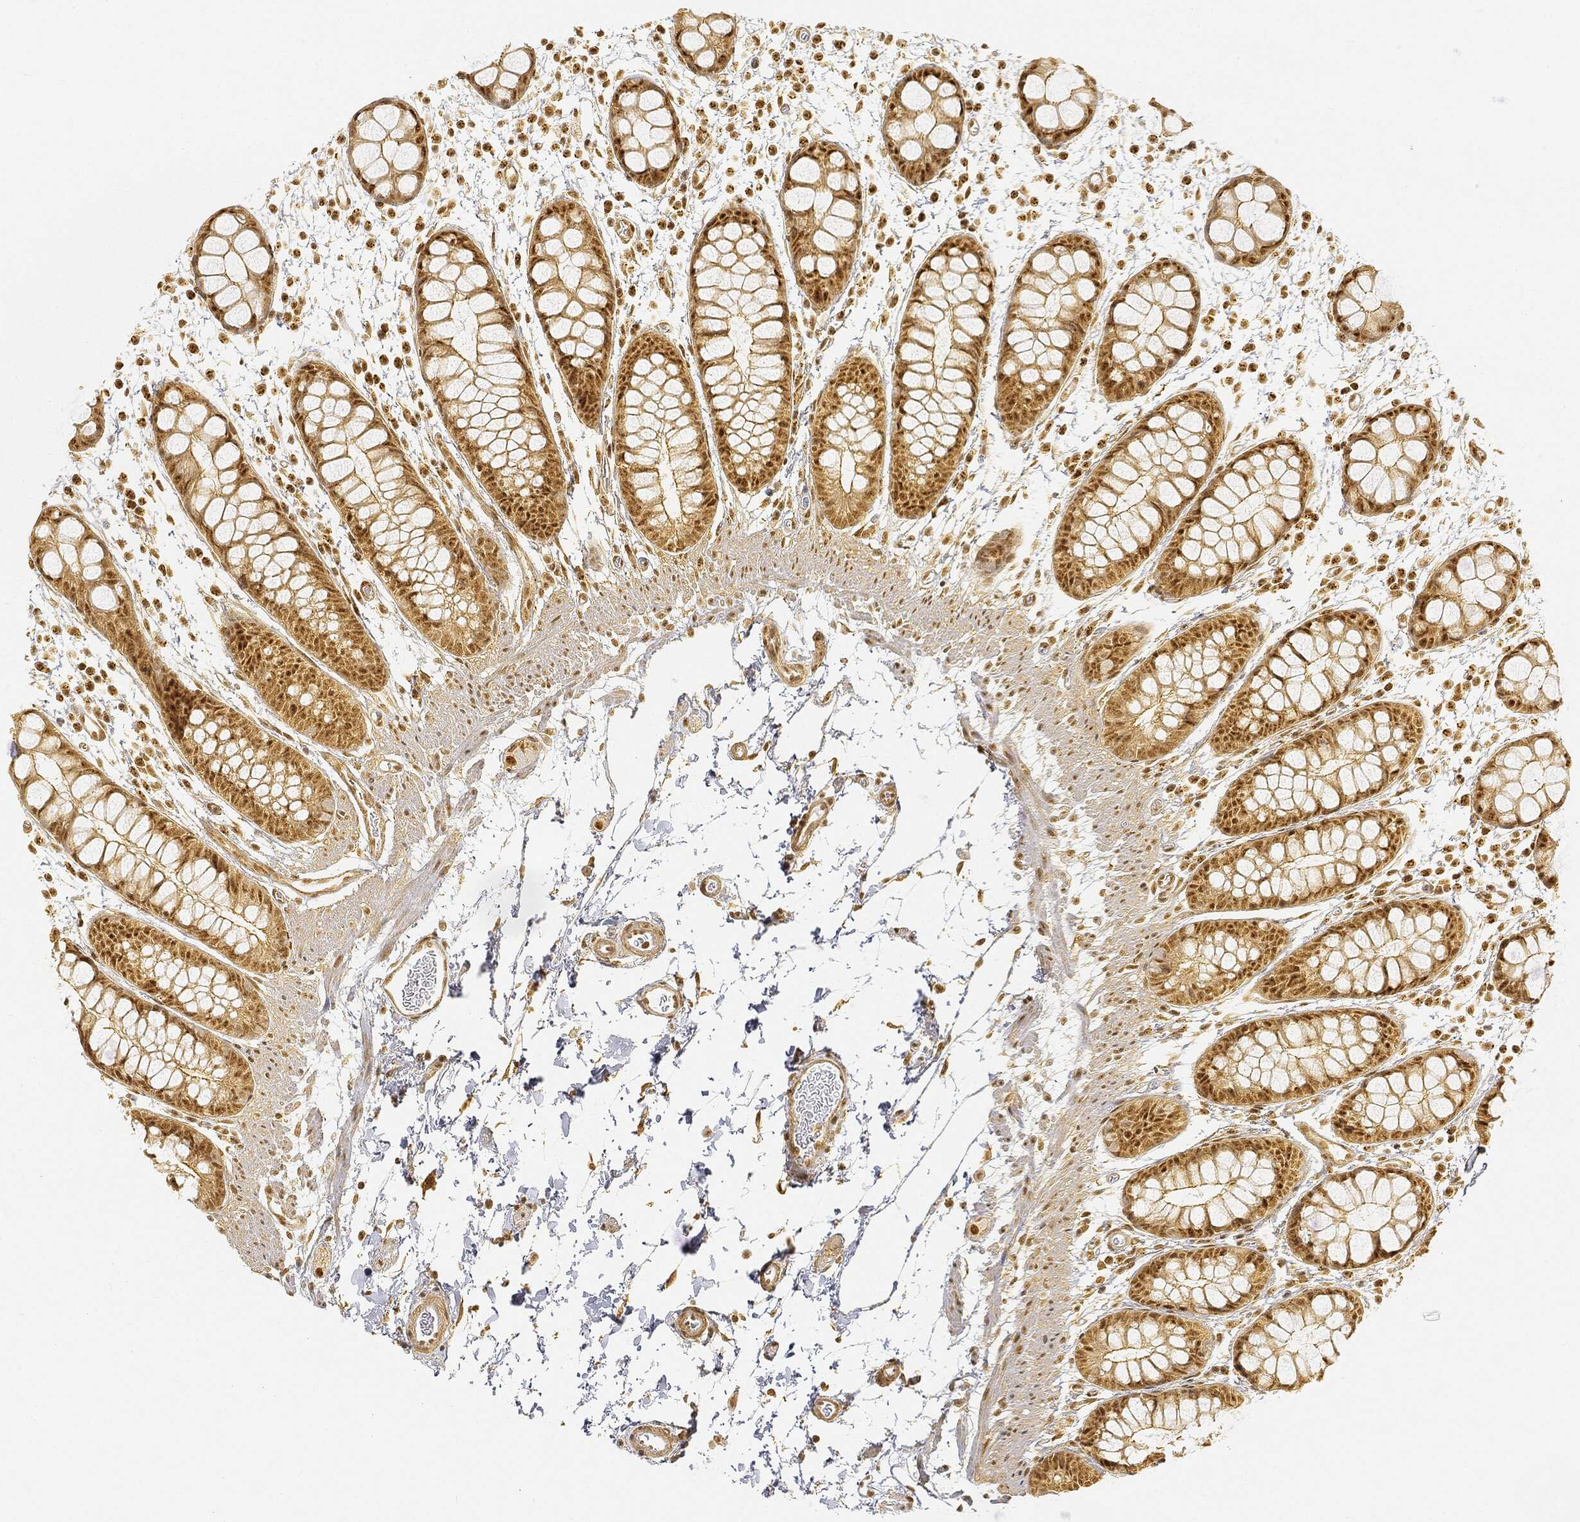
{"staining": {"intensity": "moderate", "quantity": ">75%", "location": "cytoplasmic/membranous,nuclear"}, "tissue": "rectum", "cell_type": "Glandular cells", "image_type": "normal", "snomed": [{"axis": "morphology", "description": "Normal tissue, NOS"}, {"axis": "topography", "description": "Rectum"}], "caption": "Normal rectum demonstrates moderate cytoplasmic/membranous,nuclear expression in about >75% of glandular cells, visualized by immunohistochemistry. The protein is shown in brown color, while the nuclei are stained blue.", "gene": "RSRC2", "patient": {"sex": "male", "age": 57}}